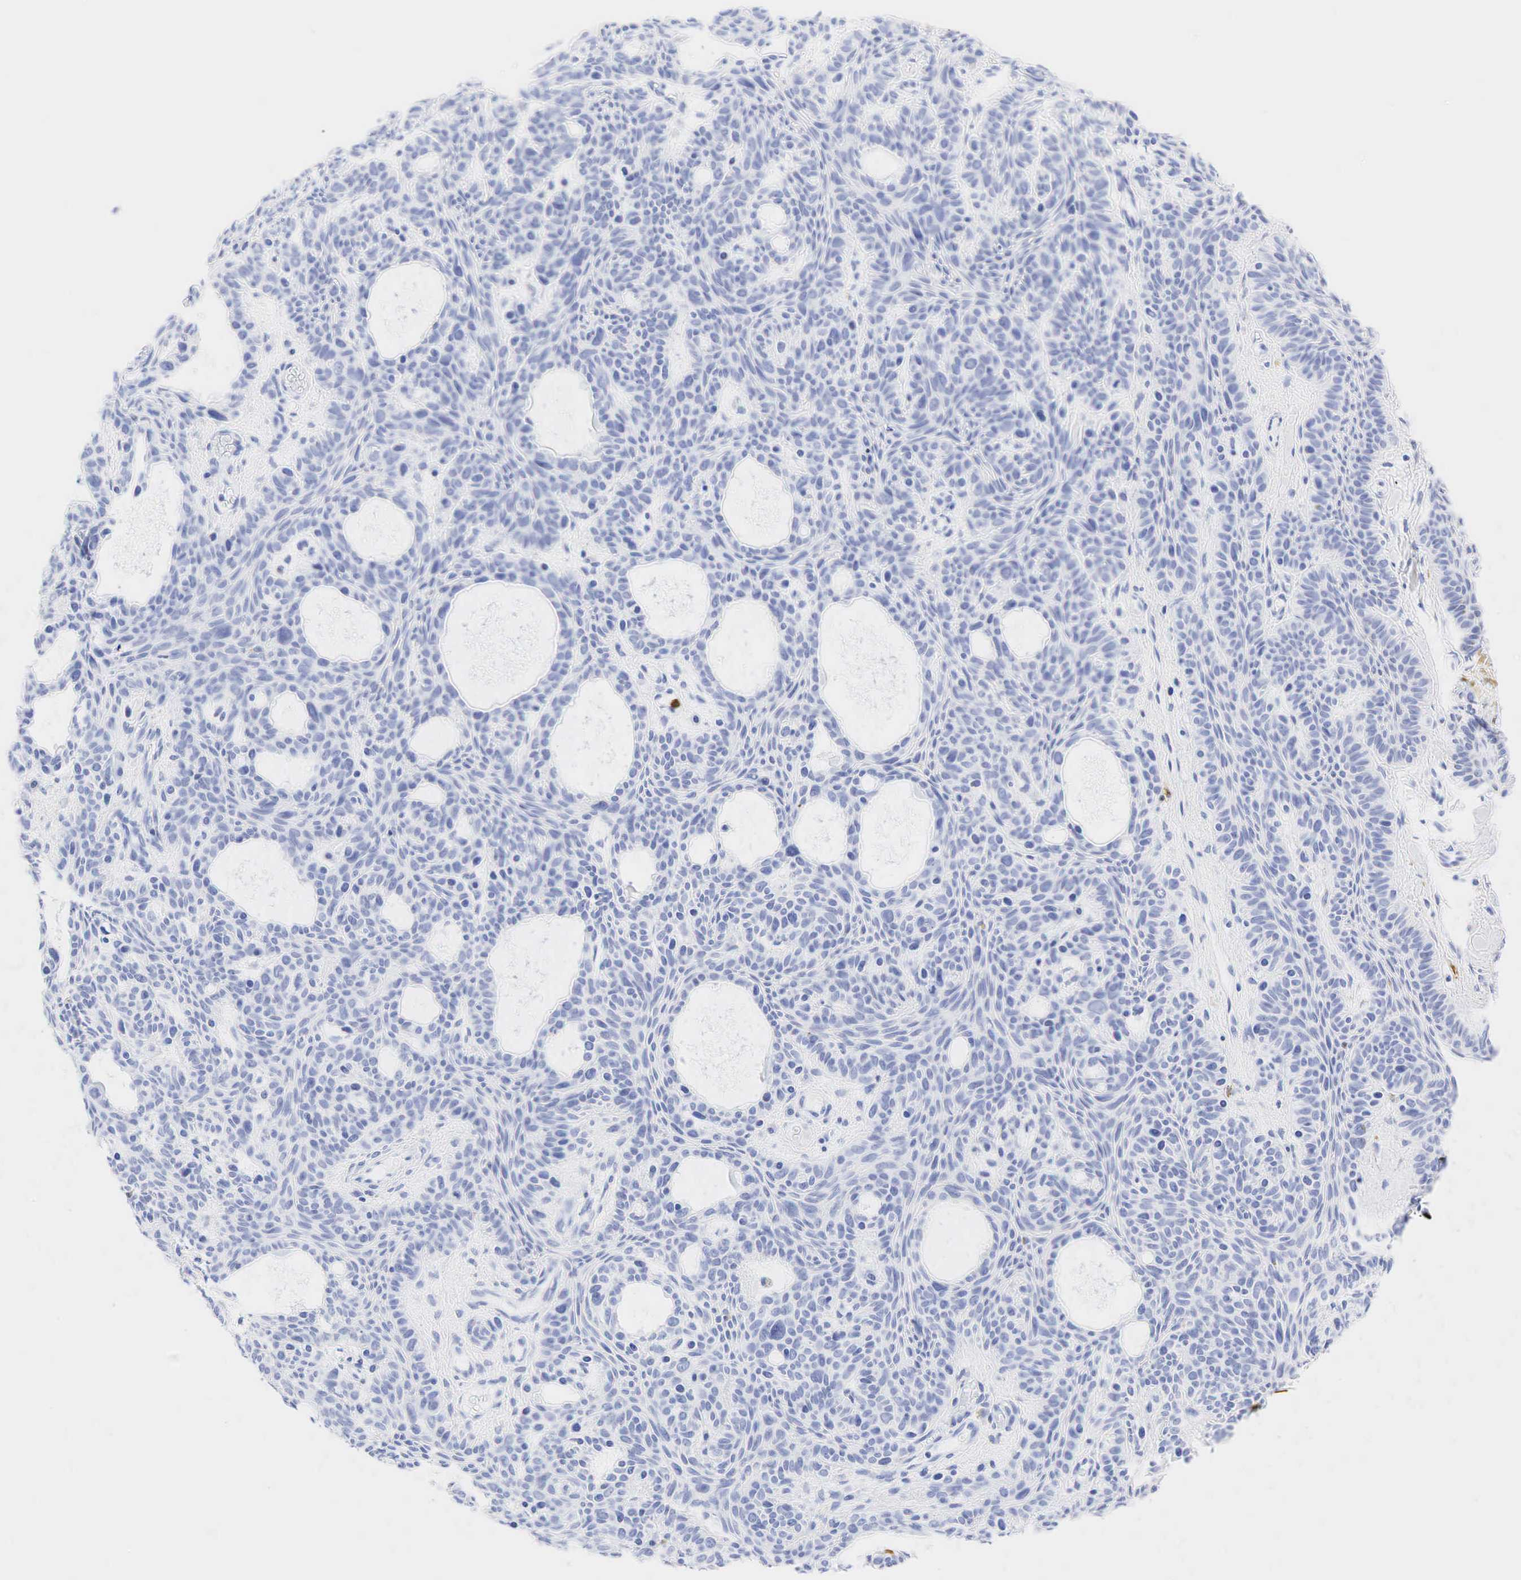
{"staining": {"intensity": "negative", "quantity": "none", "location": "none"}, "tissue": "skin cancer", "cell_type": "Tumor cells", "image_type": "cancer", "snomed": [{"axis": "morphology", "description": "Basal cell carcinoma"}, {"axis": "topography", "description": "Skin"}], "caption": "Protein analysis of basal cell carcinoma (skin) reveals no significant expression in tumor cells.", "gene": "LYZ", "patient": {"sex": "male", "age": 44}}